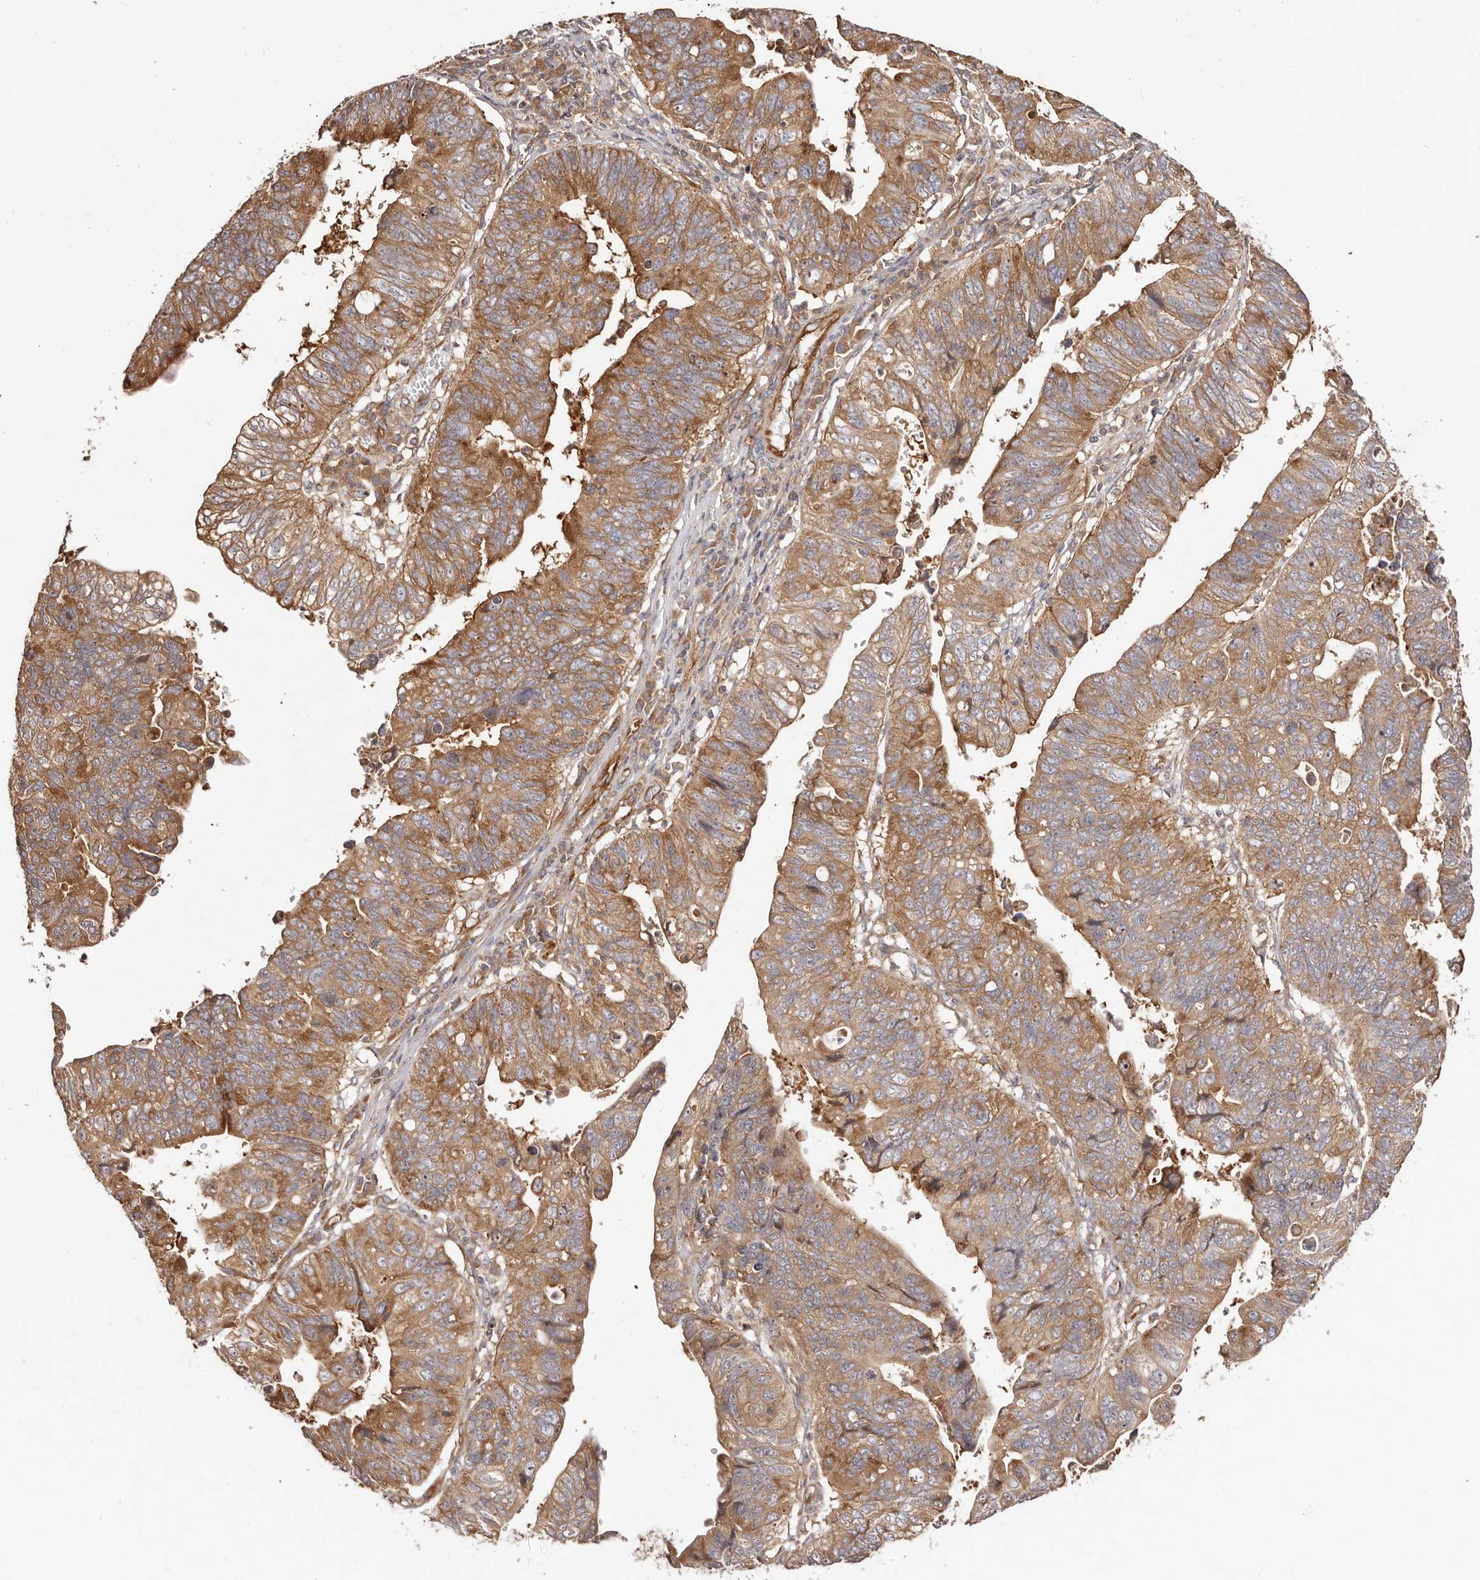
{"staining": {"intensity": "strong", "quantity": ">75%", "location": "cytoplasmic/membranous"}, "tissue": "stomach cancer", "cell_type": "Tumor cells", "image_type": "cancer", "snomed": [{"axis": "morphology", "description": "Adenocarcinoma, NOS"}, {"axis": "topography", "description": "Stomach"}], "caption": "Adenocarcinoma (stomach) stained for a protein (brown) exhibits strong cytoplasmic/membranous positive positivity in approximately >75% of tumor cells.", "gene": "RPS6", "patient": {"sex": "male", "age": 59}}